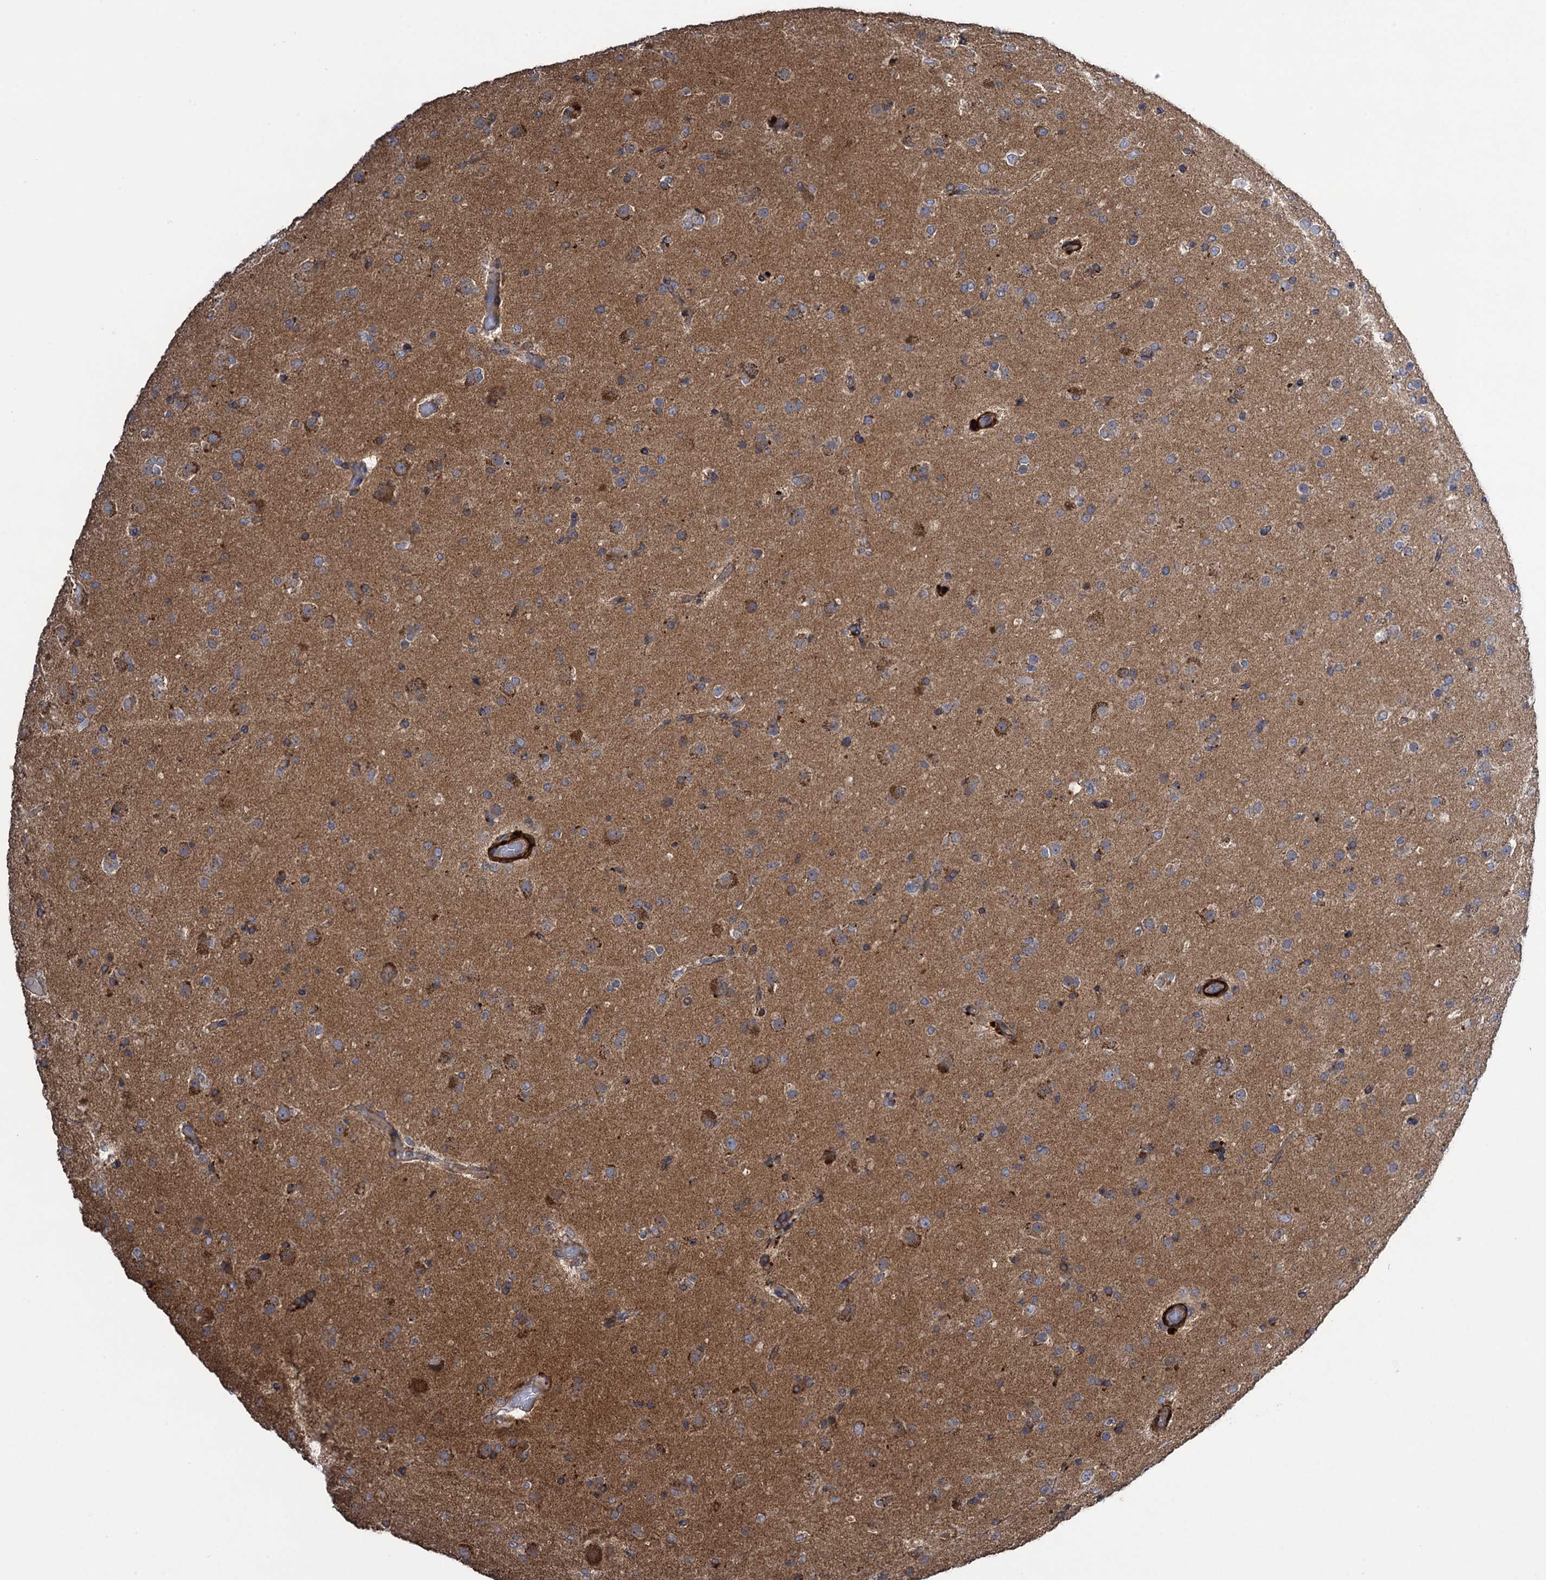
{"staining": {"intensity": "moderate", "quantity": "<25%", "location": "cytoplasmic/membranous"}, "tissue": "glioma", "cell_type": "Tumor cells", "image_type": "cancer", "snomed": [{"axis": "morphology", "description": "Glioma, malignant, Low grade"}, {"axis": "topography", "description": "Brain"}], "caption": "This is an image of immunohistochemistry (IHC) staining of malignant low-grade glioma, which shows moderate expression in the cytoplasmic/membranous of tumor cells.", "gene": "WDR88", "patient": {"sex": "male", "age": 65}}